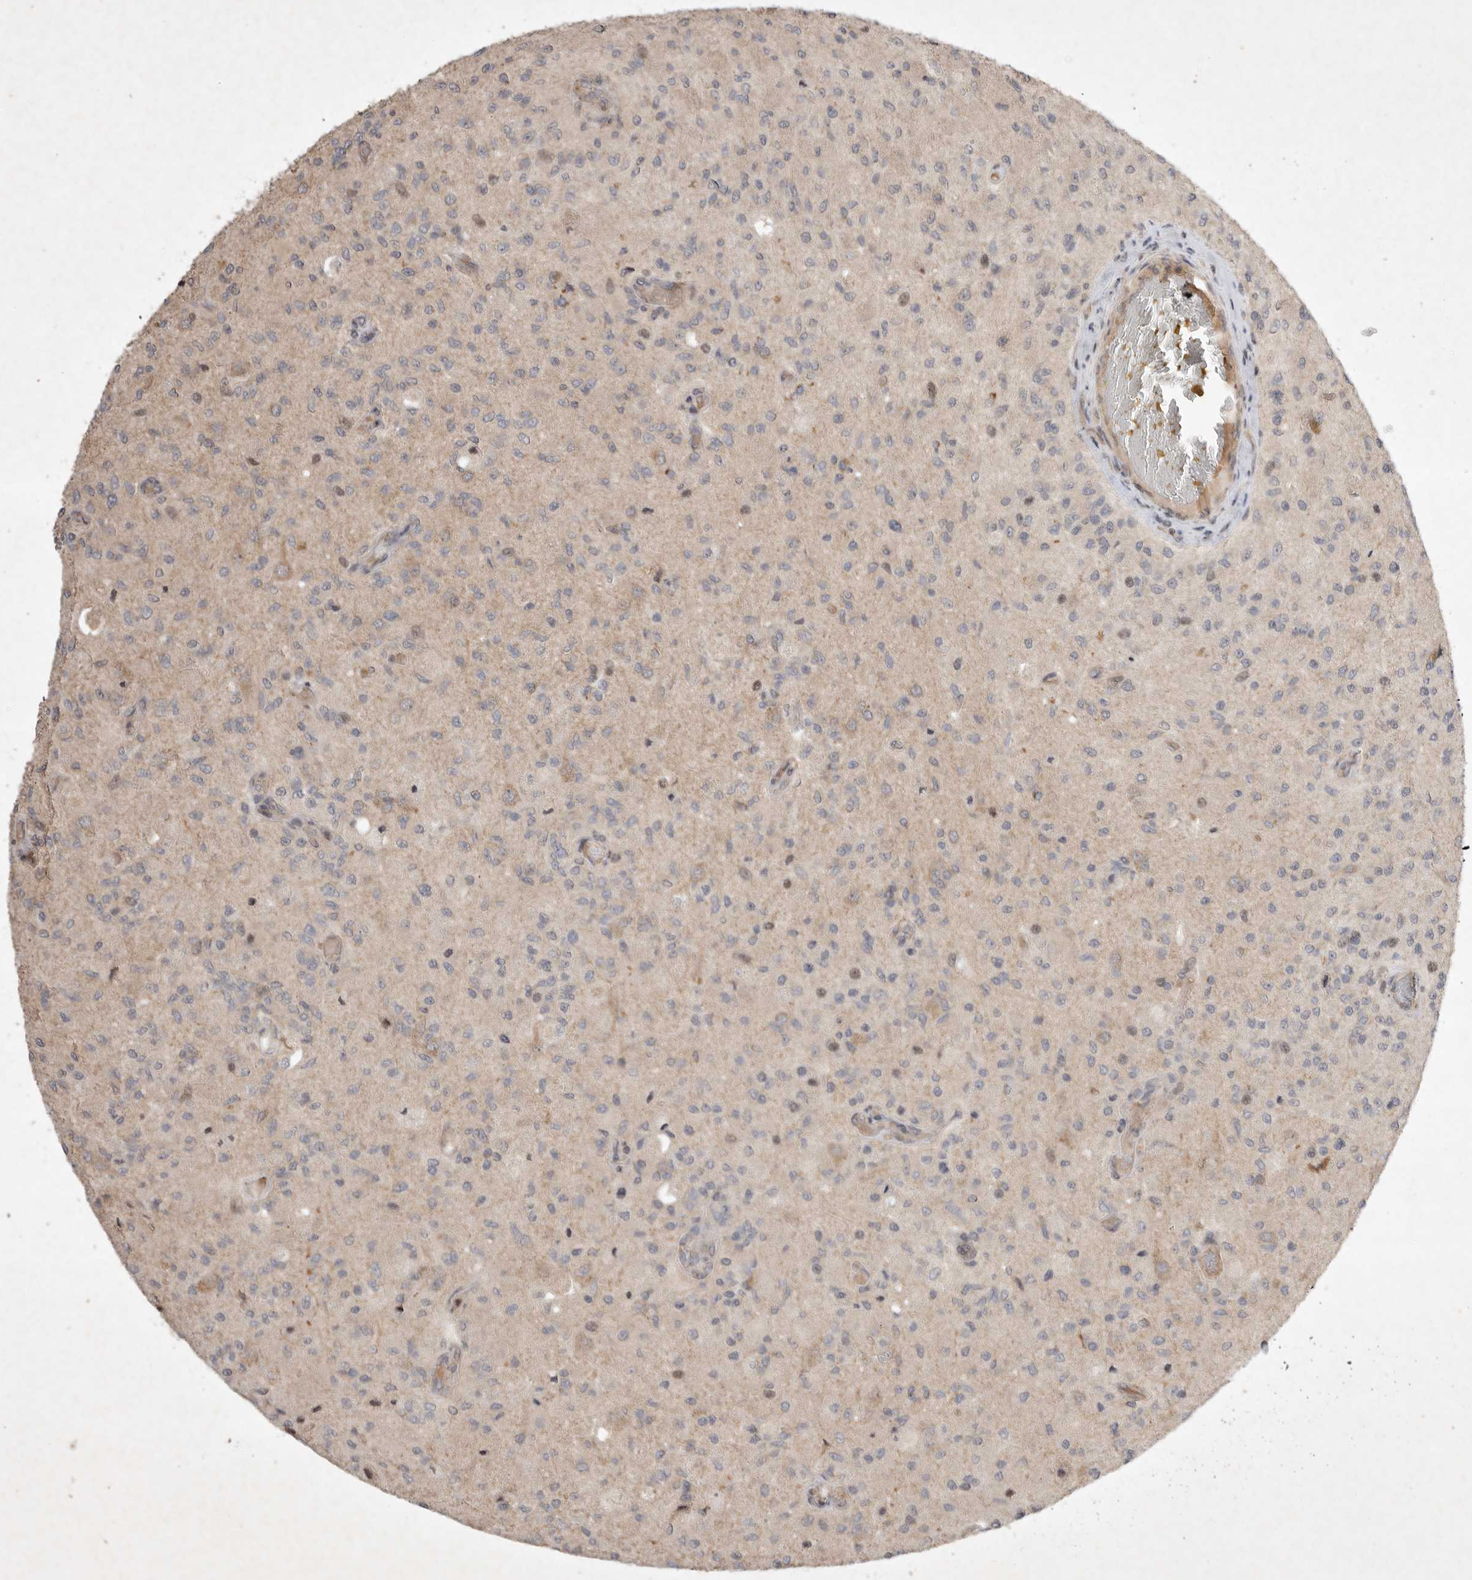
{"staining": {"intensity": "negative", "quantity": "none", "location": "none"}, "tissue": "glioma", "cell_type": "Tumor cells", "image_type": "cancer", "snomed": [{"axis": "morphology", "description": "Normal tissue, NOS"}, {"axis": "morphology", "description": "Glioma, malignant, High grade"}, {"axis": "topography", "description": "Cerebral cortex"}], "caption": "Immunohistochemical staining of glioma displays no significant staining in tumor cells.", "gene": "EIF2AK1", "patient": {"sex": "male", "age": 77}}